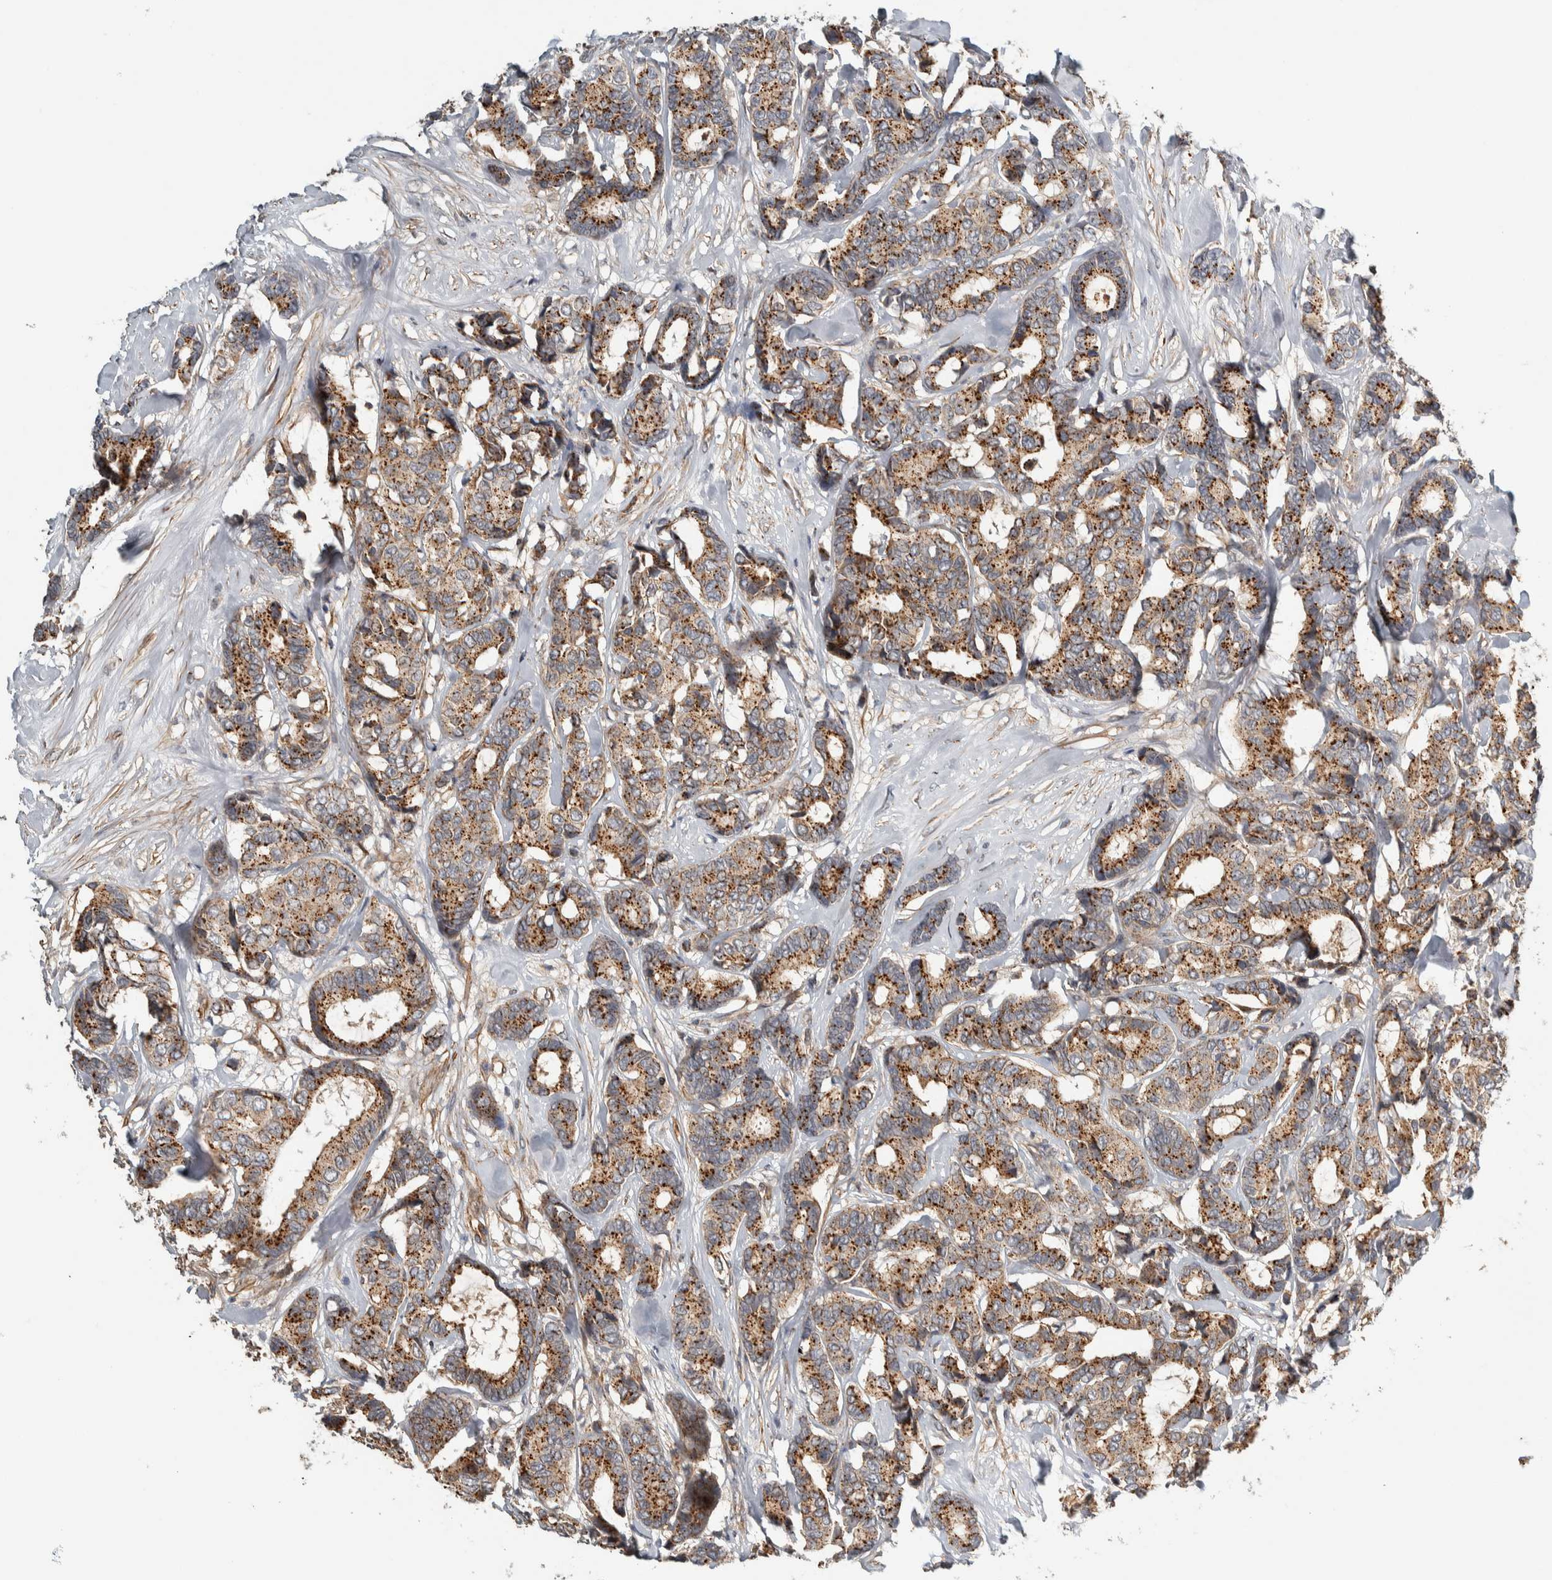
{"staining": {"intensity": "moderate", "quantity": ">75%", "location": "cytoplasmic/membranous"}, "tissue": "breast cancer", "cell_type": "Tumor cells", "image_type": "cancer", "snomed": [{"axis": "morphology", "description": "Duct carcinoma"}, {"axis": "topography", "description": "Breast"}], "caption": "A brown stain labels moderate cytoplasmic/membranous positivity of a protein in breast cancer tumor cells.", "gene": "TBC1D31", "patient": {"sex": "female", "age": 87}}